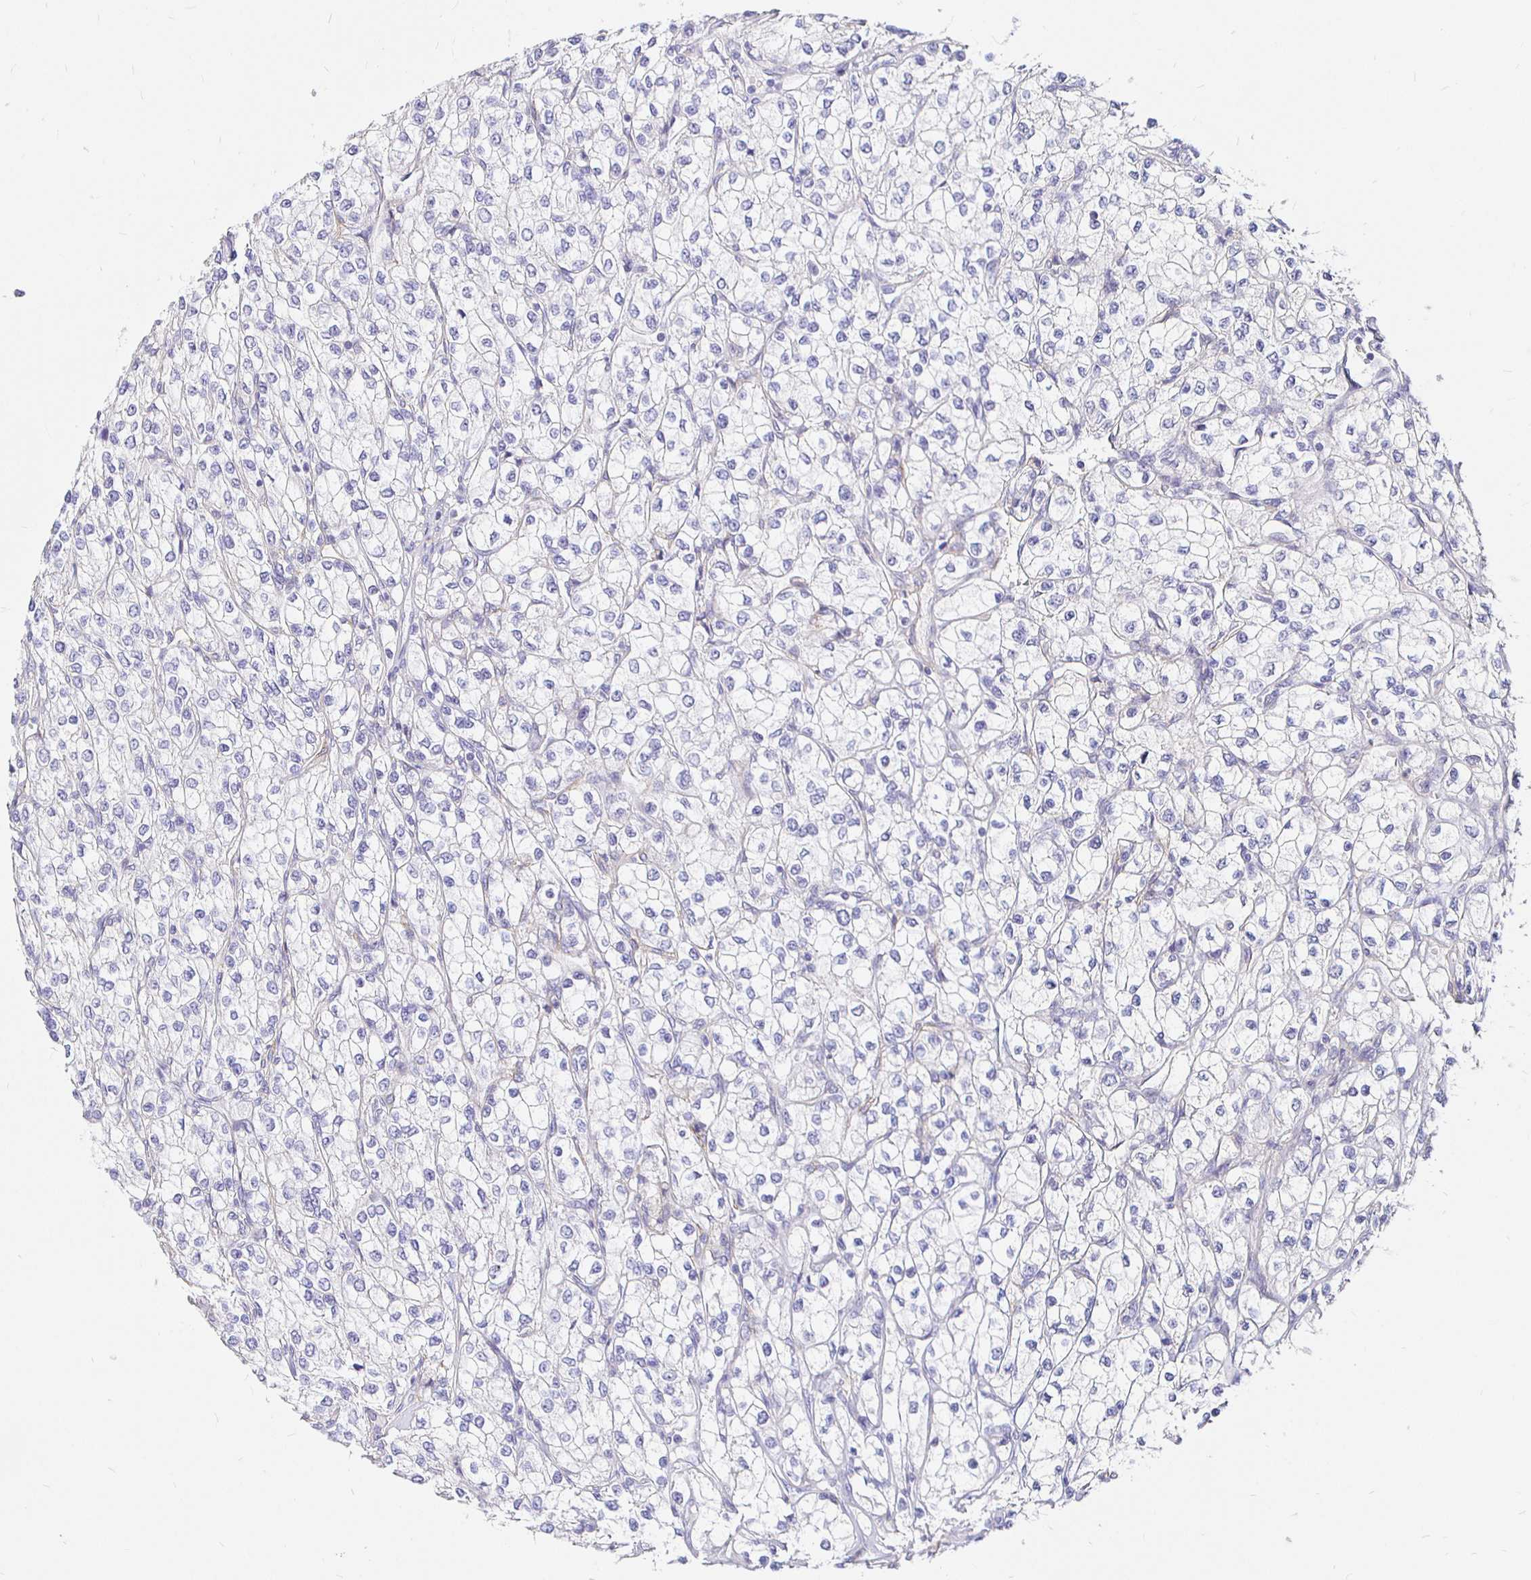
{"staining": {"intensity": "negative", "quantity": "none", "location": "none"}, "tissue": "renal cancer", "cell_type": "Tumor cells", "image_type": "cancer", "snomed": [{"axis": "morphology", "description": "Adenocarcinoma, NOS"}, {"axis": "topography", "description": "Kidney"}], "caption": "Immunohistochemistry (IHC) micrograph of renal cancer stained for a protein (brown), which exhibits no expression in tumor cells.", "gene": "PALM2AKAP2", "patient": {"sex": "male", "age": 80}}